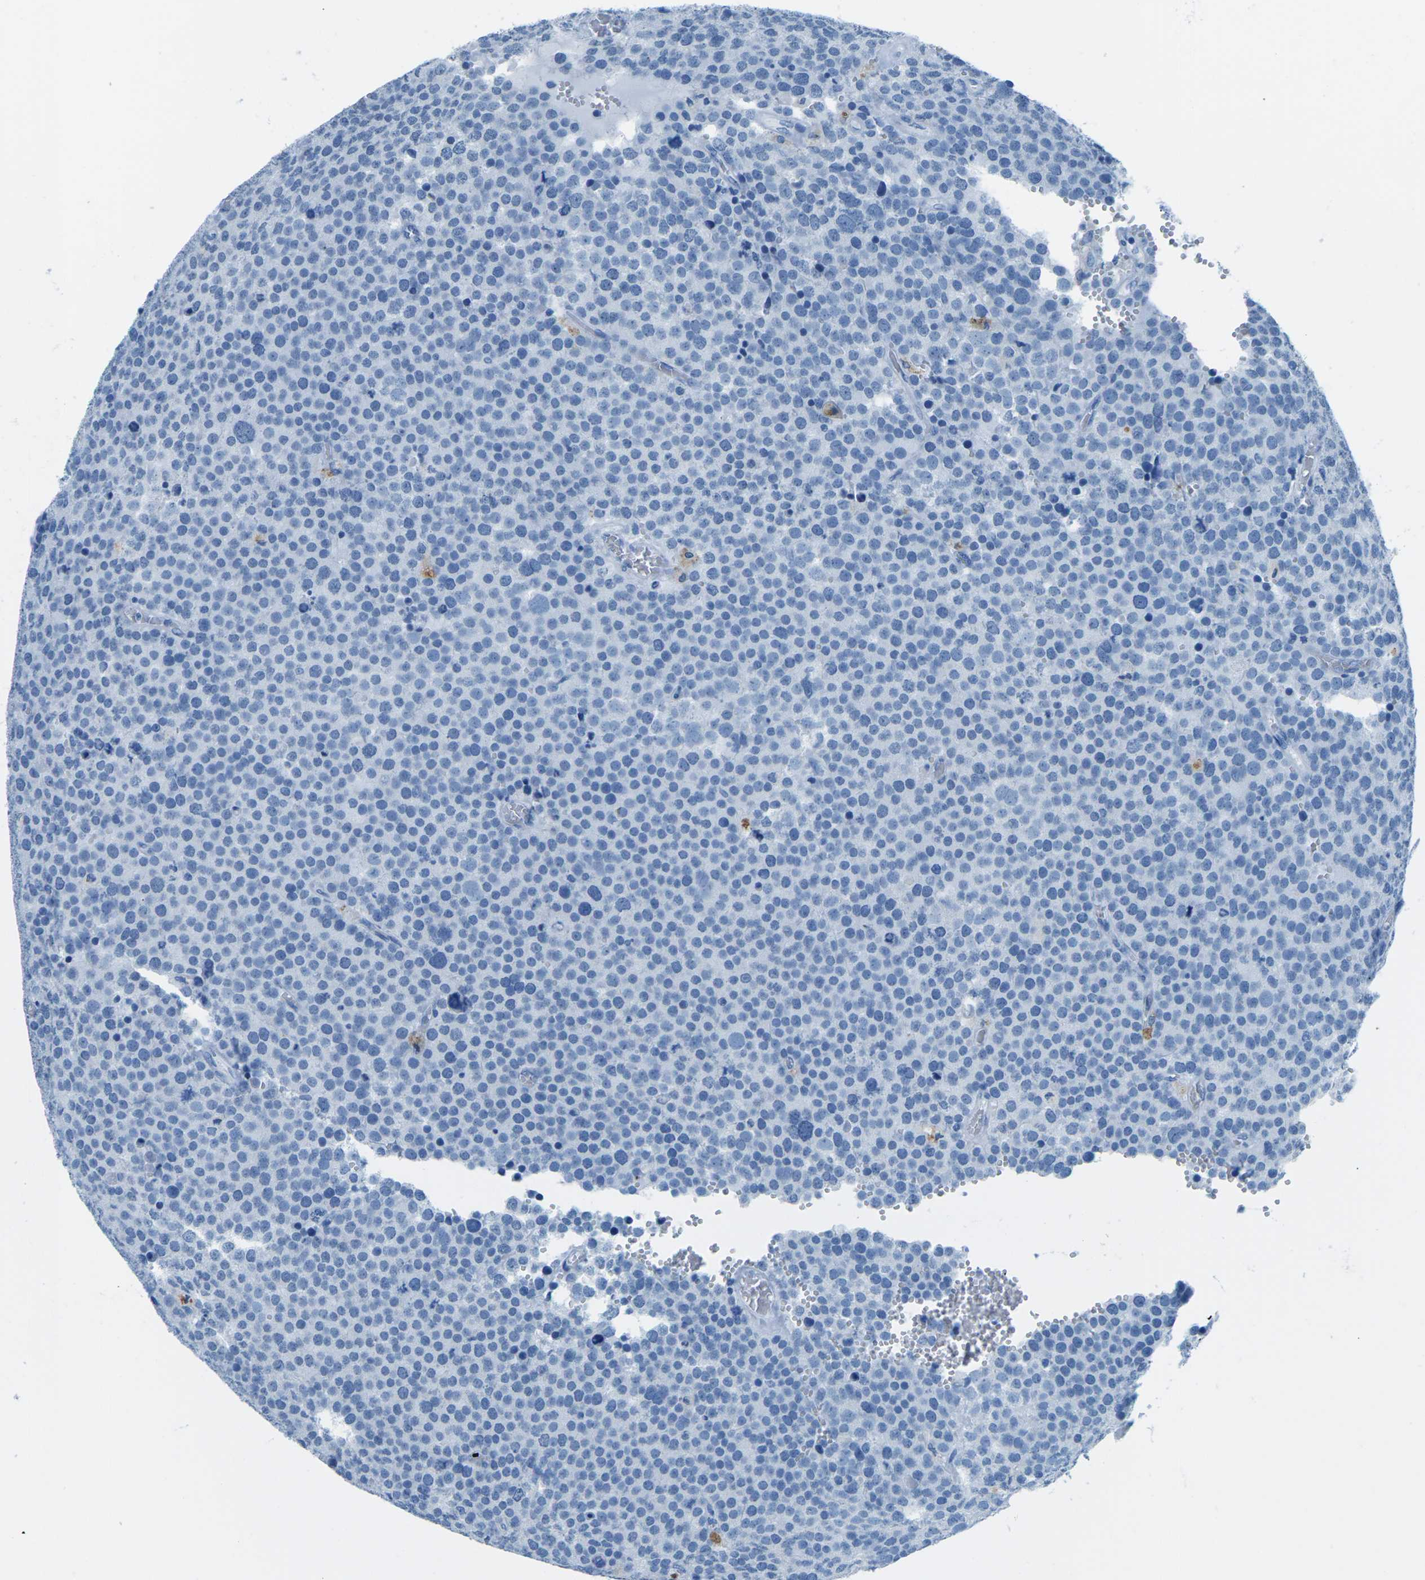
{"staining": {"intensity": "negative", "quantity": "none", "location": "none"}, "tissue": "testis cancer", "cell_type": "Tumor cells", "image_type": "cancer", "snomed": [{"axis": "morphology", "description": "Normal tissue, NOS"}, {"axis": "morphology", "description": "Seminoma, NOS"}, {"axis": "topography", "description": "Testis"}], "caption": "Testis seminoma stained for a protein using immunohistochemistry (IHC) exhibits no positivity tumor cells.", "gene": "MYH8", "patient": {"sex": "male", "age": 71}}